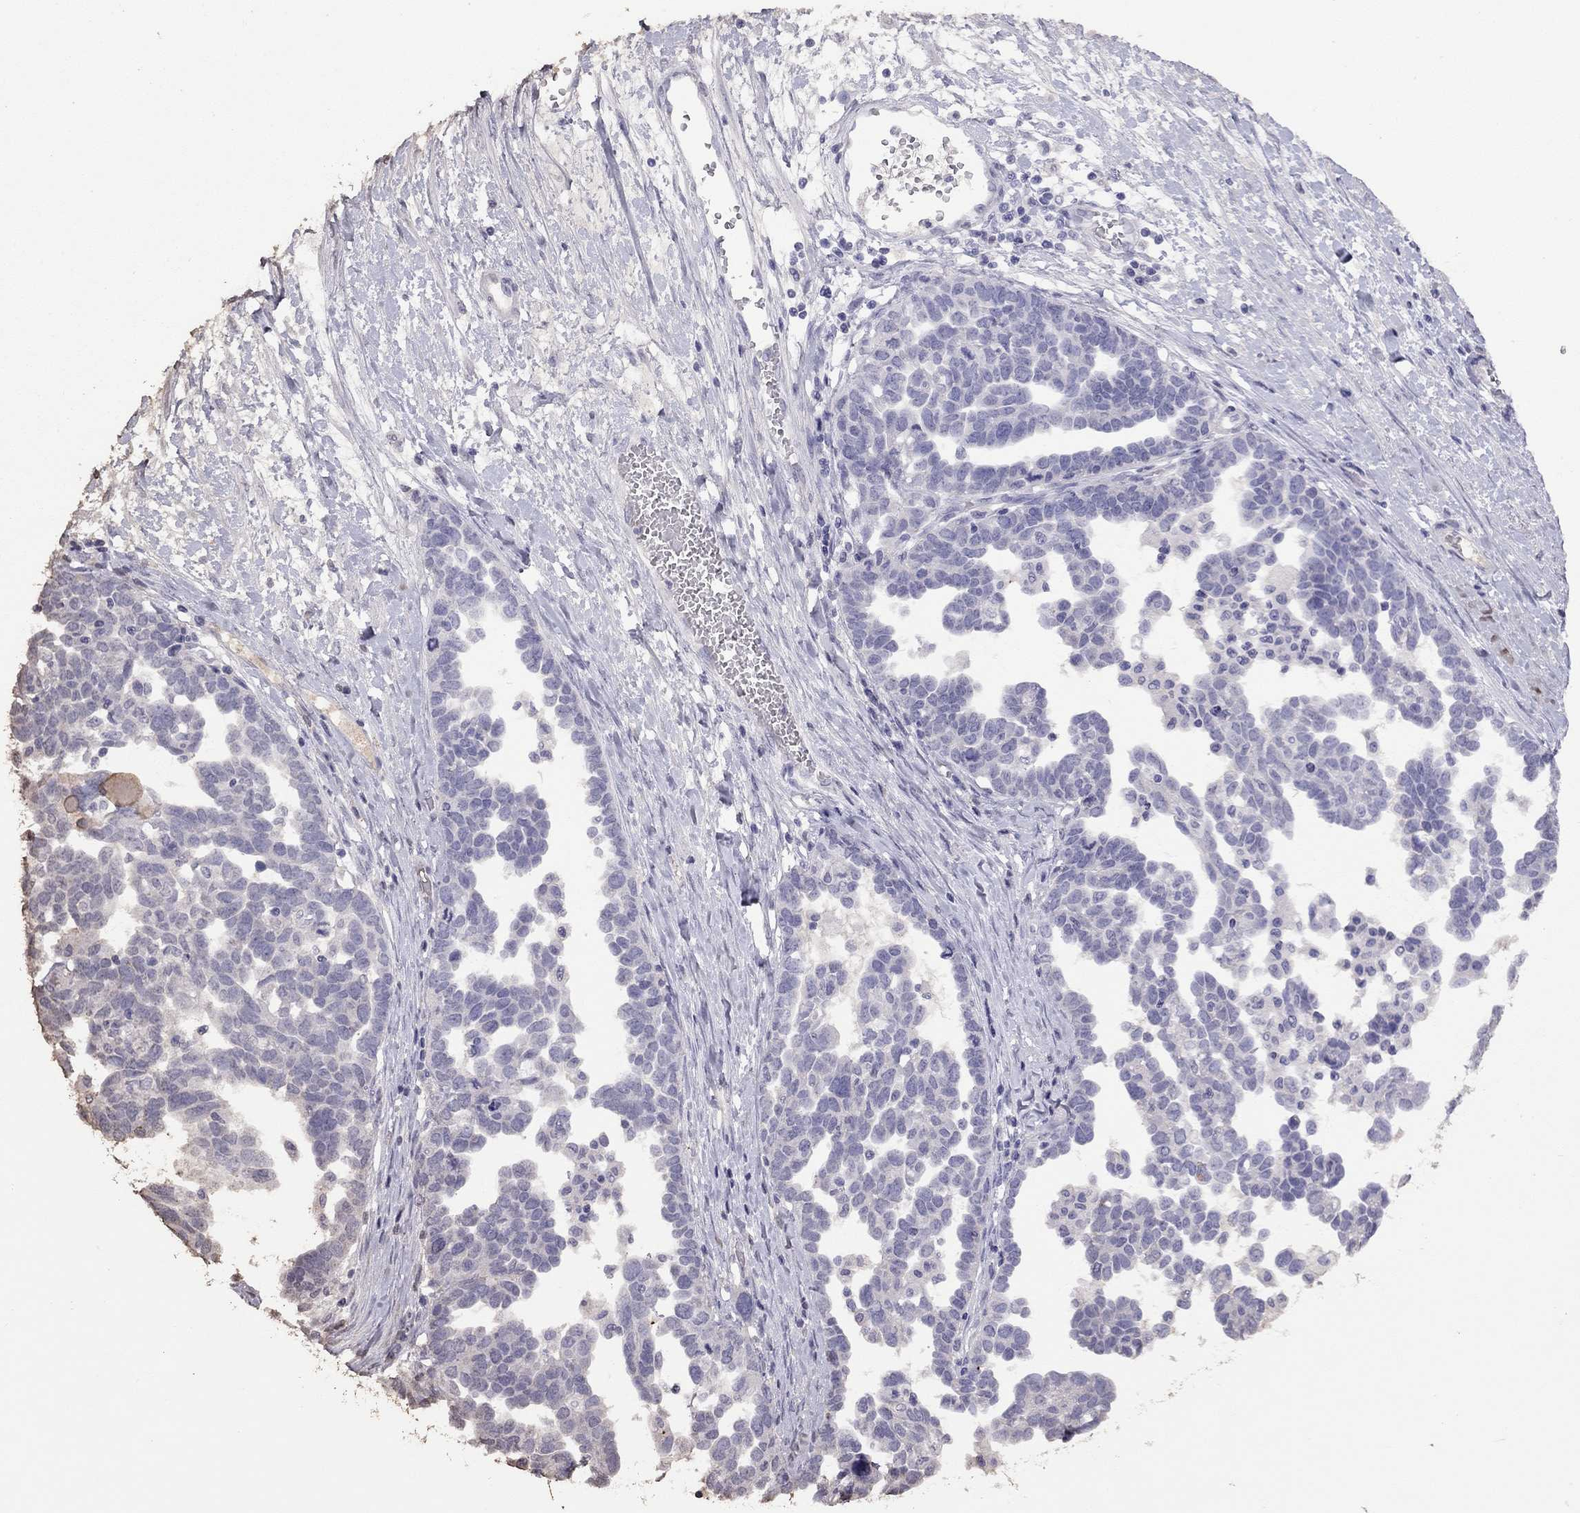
{"staining": {"intensity": "negative", "quantity": "none", "location": "none"}, "tissue": "ovarian cancer", "cell_type": "Tumor cells", "image_type": "cancer", "snomed": [{"axis": "morphology", "description": "Cystadenocarcinoma, serous, NOS"}, {"axis": "topography", "description": "Ovary"}], "caption": "Tumor cells are negative for protein expression in human ovarian serous cystadenocarcinoma. (Brightfield microscopy of DAB (3,3'-diaminobenzidine) IHC at high magnification).", "gene": "SUN3", "patient": {"sex": "female", "age": 54}}